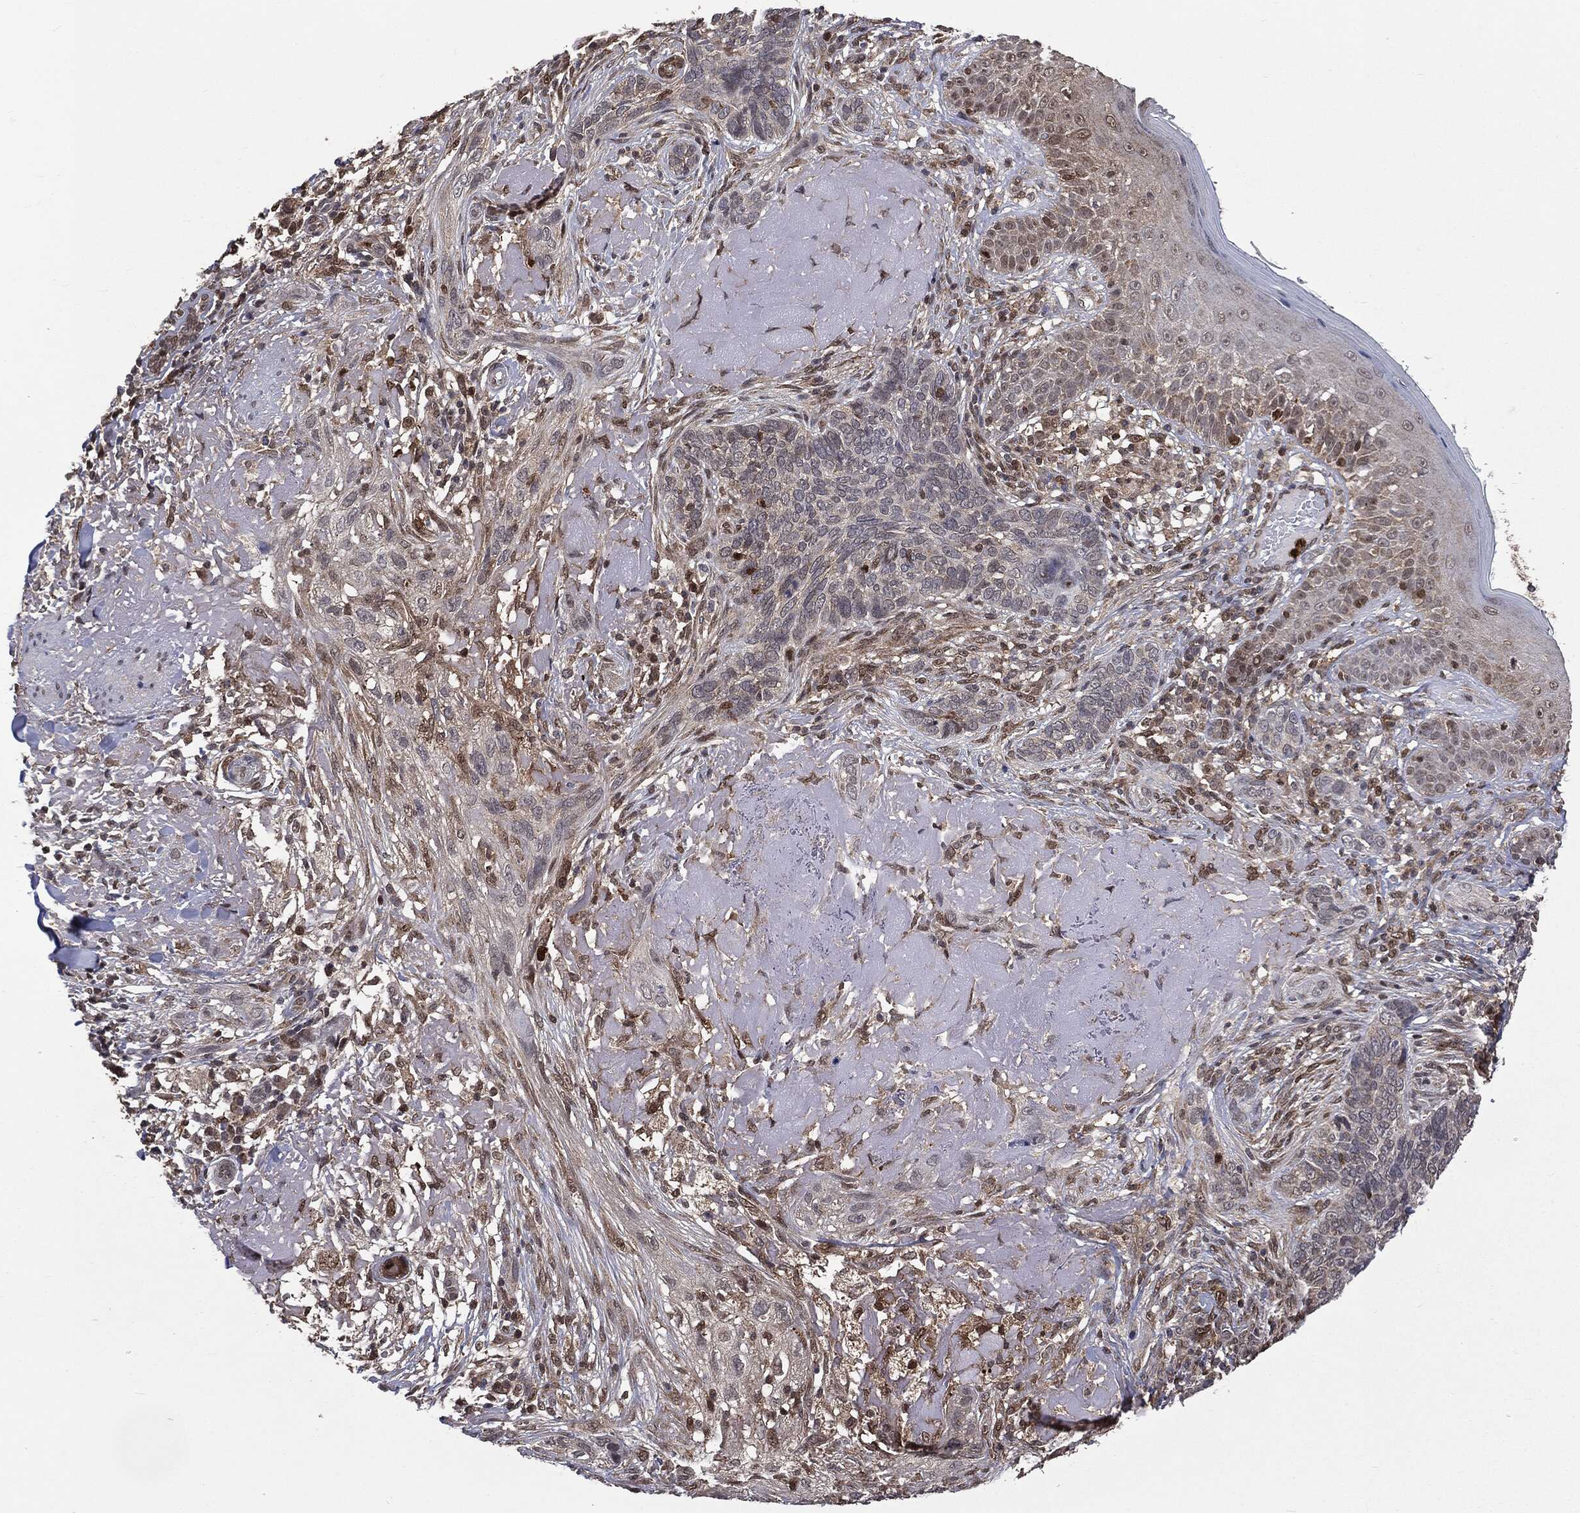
{"staining": {"intensity": "negative", "quantity": "none", "location": "none"}, "tissue": "skin cancer", "cell_type": "Tumor cells", "image_type": "cancer", "snomed": [{"axis": "morphology", "description": "Basal cell carcinoma"}, {"axis": "topography", "description": "Skin"}], "caption": "Basal cell carcinoma (skin) was stained to show a protein in brown. There is no significant staining in tumor cells.", "gene": "GPI", "patient": {"sex": "male", "age": 91}}